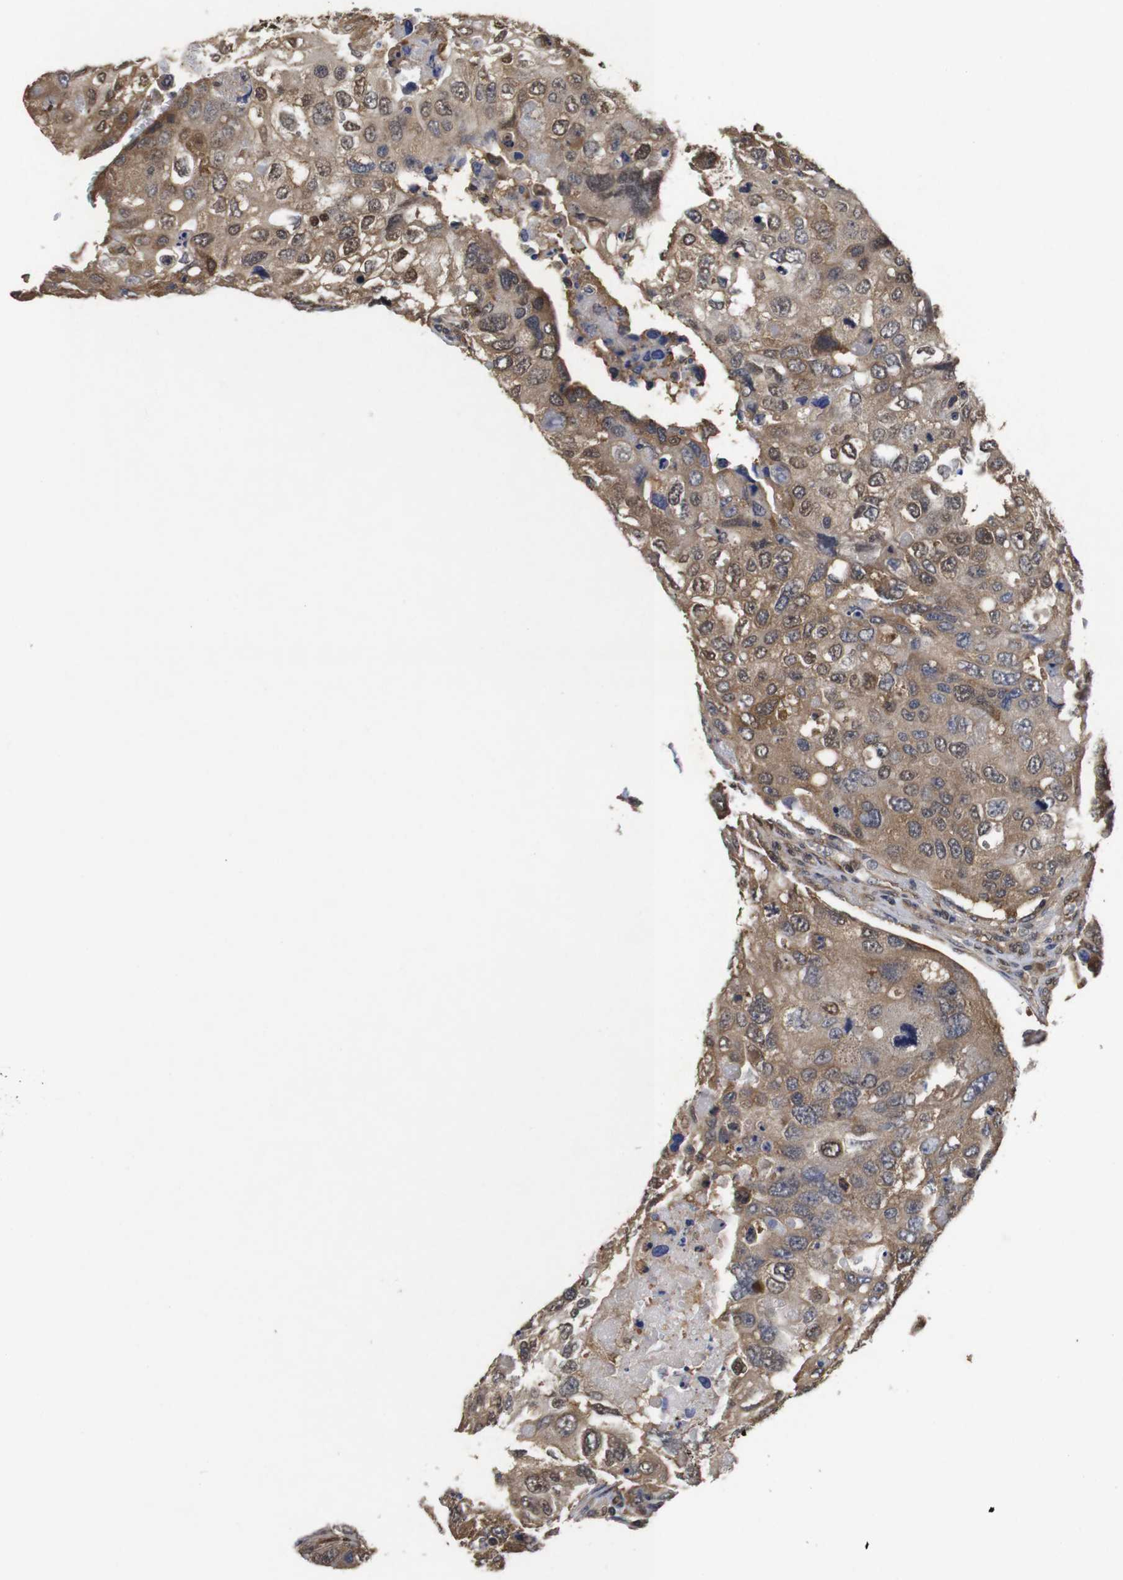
{"staining": {"intensity": "moderate", "quantity": ">75%", "location": "cytoplasmic/membranous,nuclear"}, "tissue": "urothelial cancer", "cell_type": "Tumor cells", "image_type": "cancer", "snomed": [{"axis": "morphology", "description": "Urothelial carcinoma, High grade"}, {"axis": "topography", "description": "Lymph node"}, {"axis": "topography", "description": "Urinary bladder"}], "caption": "Urothelial cancer was stained to show a protein in brown. There is medium levels of moderate cytoplasmic/membranous and nuclear staining in about >75% of tumor cells. Immunohistochemistry stains the protein in brown and the nuclei are stained blue.", "gene": "SUMO3", "patient": {"sex": "male", "age": 51}}